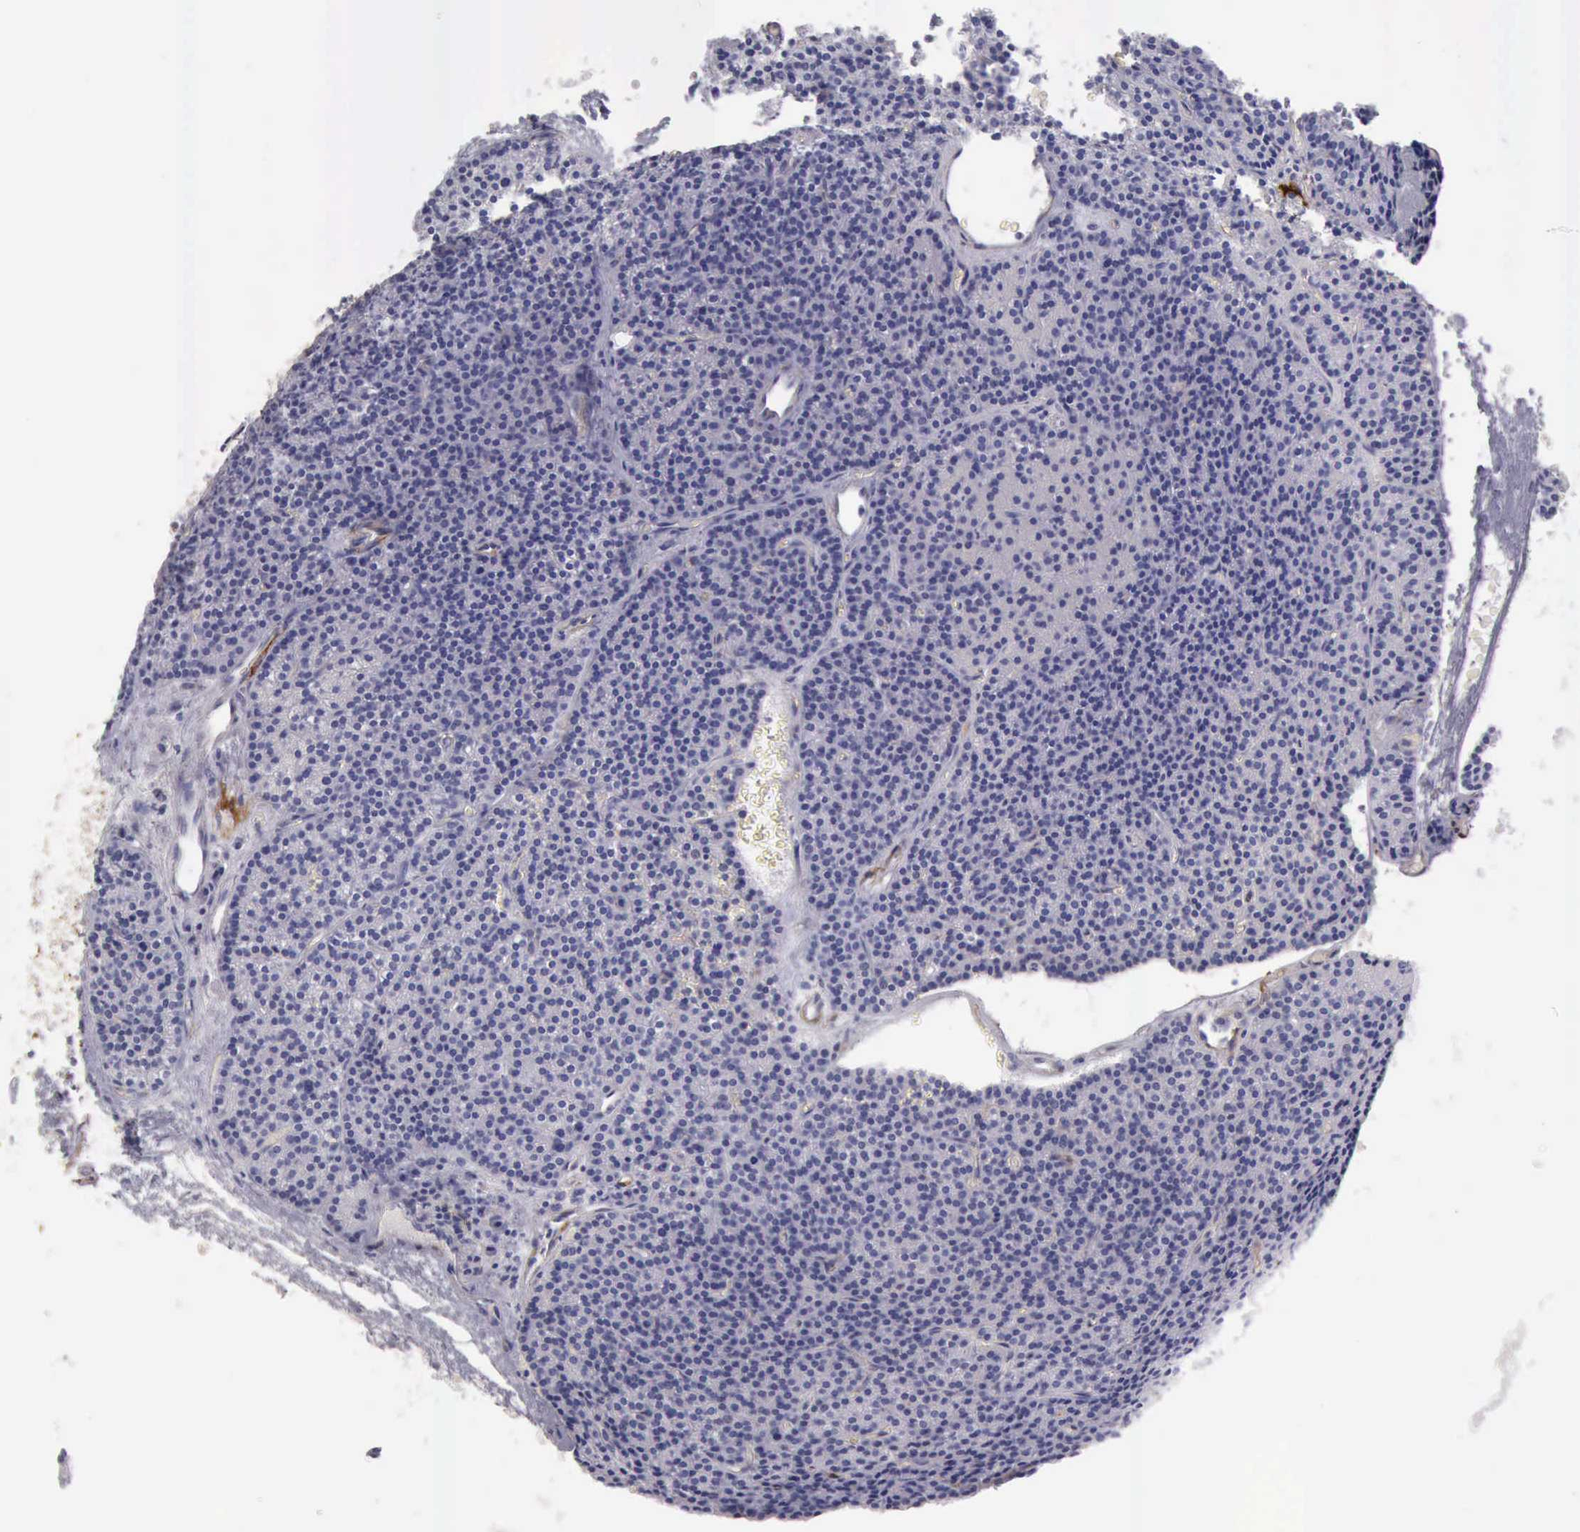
{"staining": {"intensity": "negative", "quantity": "none", "location": "none"}, "tissue": "parathyroid gland", "cell_type": "Glandular cells", "image_type": "normal", "snomed": [{"axis": "morphology", "description": "Normal tissue, NOS"}, {"axis": "topography", "description": "Parathyroid gland"}], "caption": "DAB (3,3'-diaminobenzidine) immunohistochemical staining of unremarkable parathyroid gland displays no significant staining in glandular cells.", "gene": "AOC3", "patient": {"sex": "male", "age": 57}}